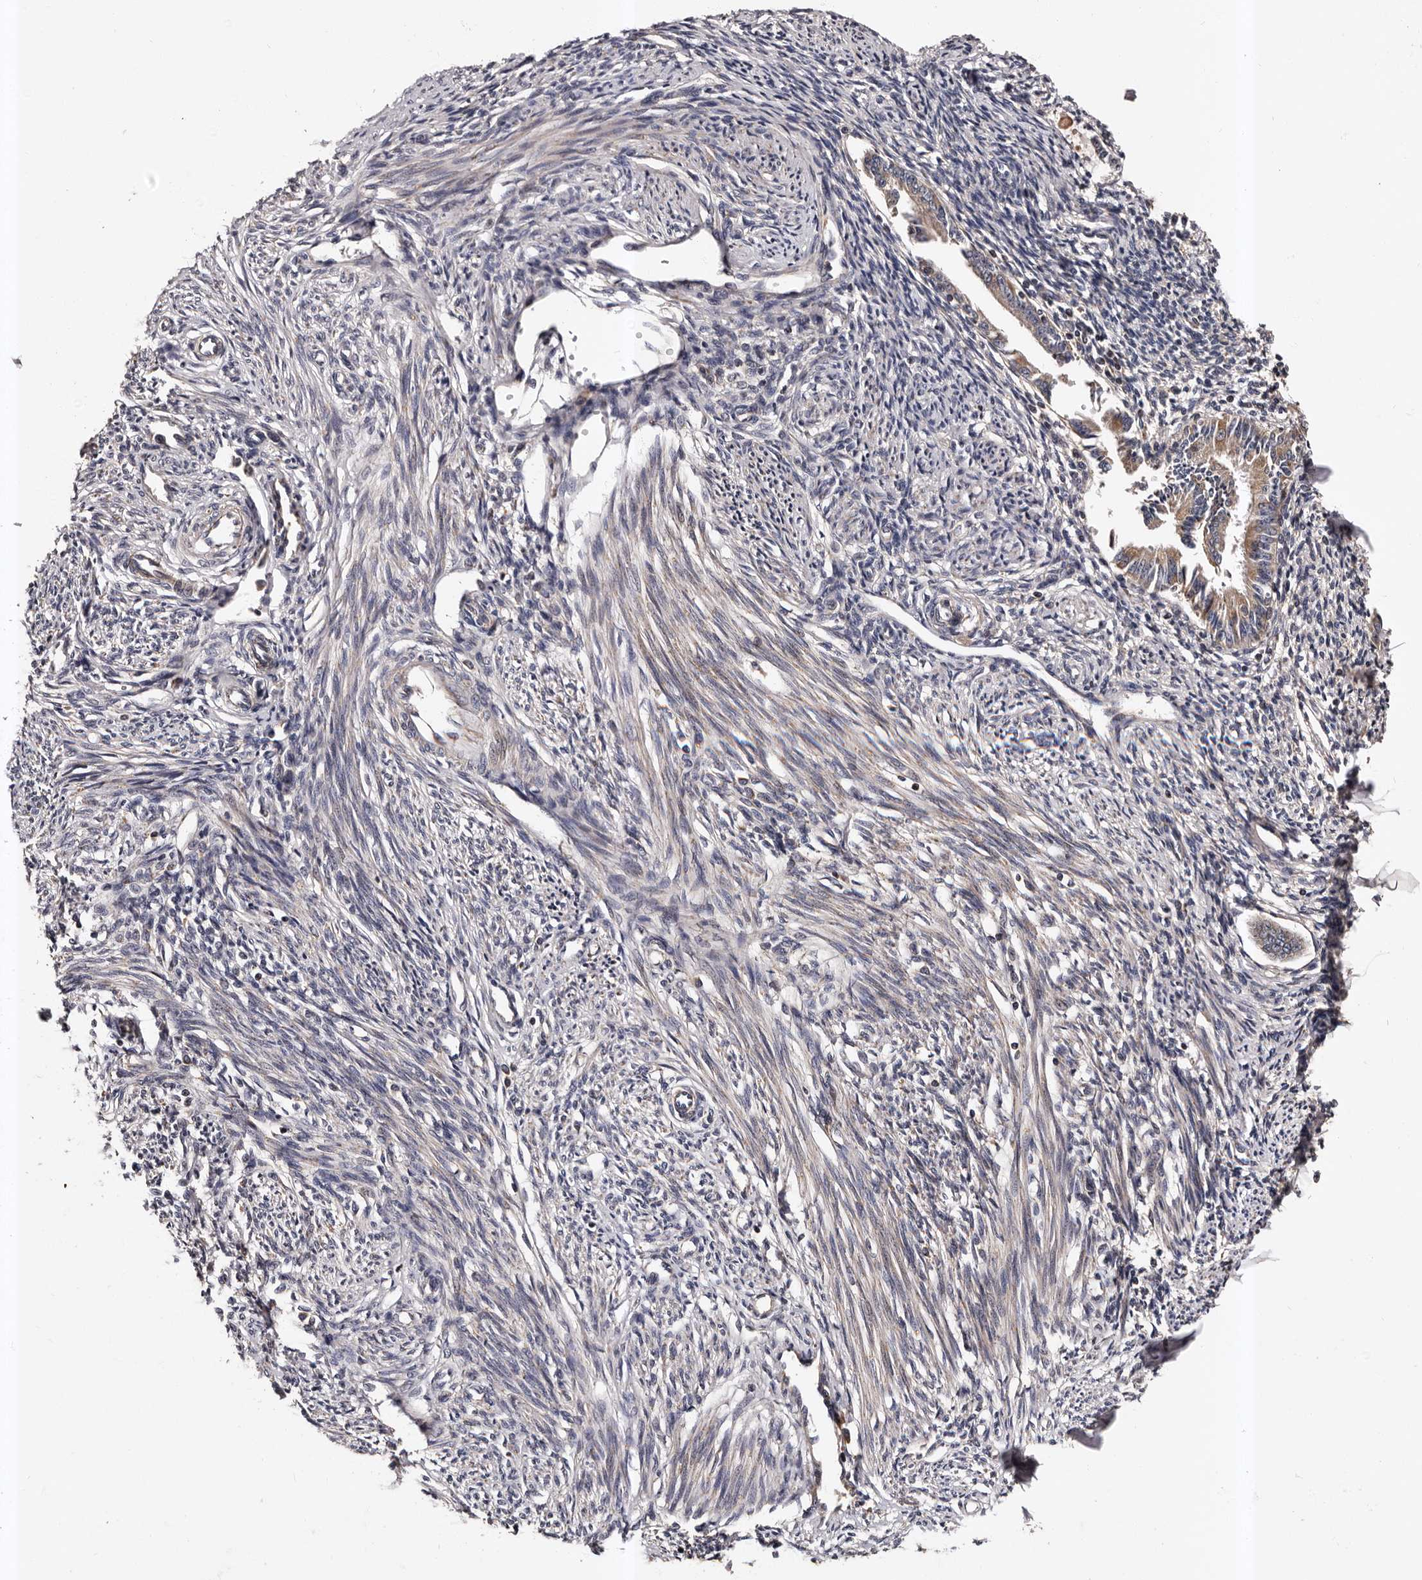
{"staining": {"intensity": "weak", "quantity": "25%-75%", "location": "cytoplasmic/membranous"}, "tissue": "endometrium", "cell_type": "Cells in endometrial stroma", "image_type": "normal", "snomed": [{"axis": "morphology", "description": "Normal tissue, NOS"}, {"axis": "topography", "description": "Endometrium"}], "caption": "Protein staining demonstrates weak cytoplasmic/membranous positivity in about 25%-75% of cells in endometrial stroma in unremarkable endometrium.", "gene": "ADCK5", "patient": {"sex": "female", "age": 56}}